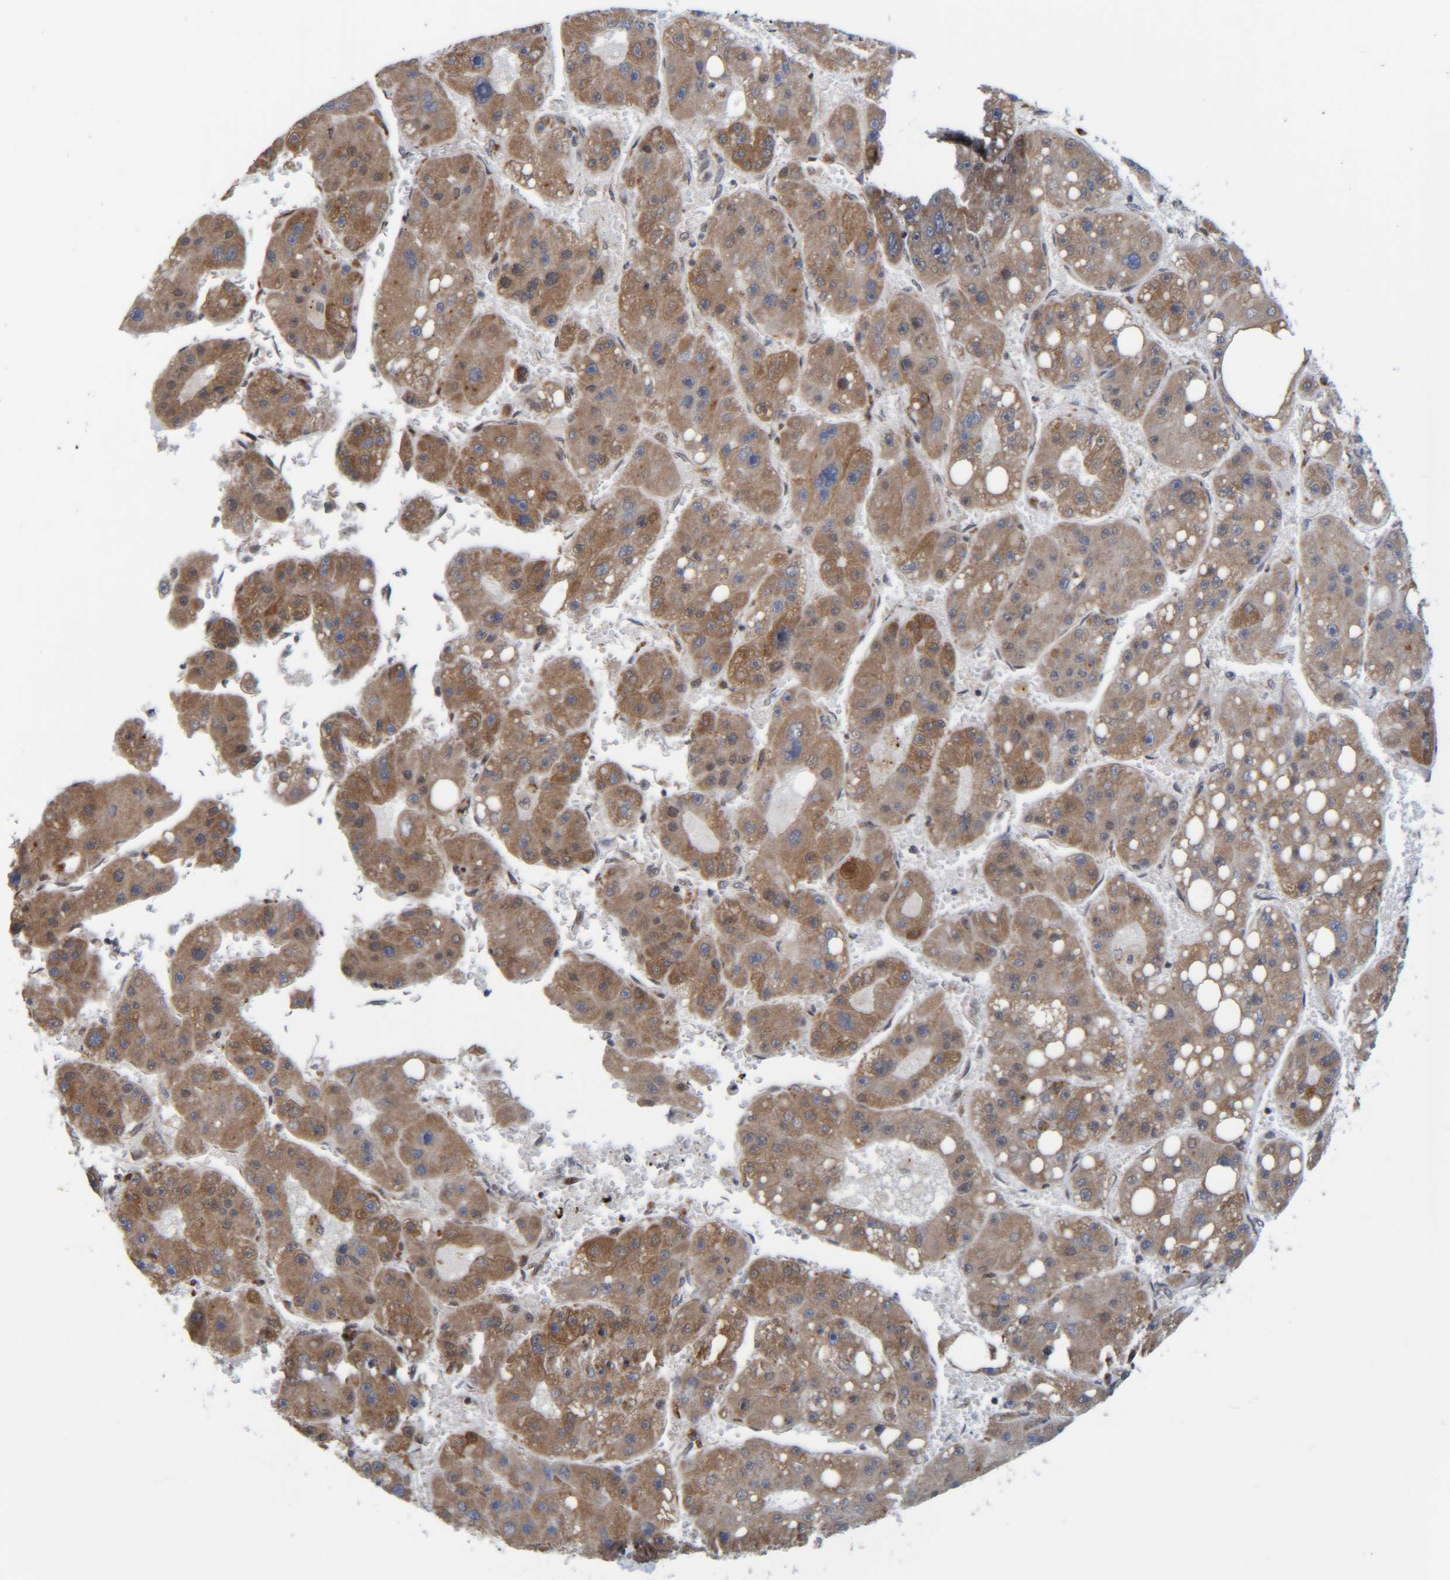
{"staining": {"intensity": "moderate", "quantity": ">75%", "location": "cytoplasmic/membranous"}, "tissue": "liver cancer", "cell_type": "Tumor cells", "image_type": "cancer", "snomed": [{"axis": "morphology", "description": "Carcinoma, Hepatocellular, NOS"}, {"axis": "topography", "description": "Liver"}], "caption": "High-power microscopy captured an IHC photomicrograph of liver cancer, revealing moderate cytoplasmic/membranous positivity in approximately >75% of tumor cells.", "gene": "CCDC57", "patient": {"sex": "female", "age": 61}}